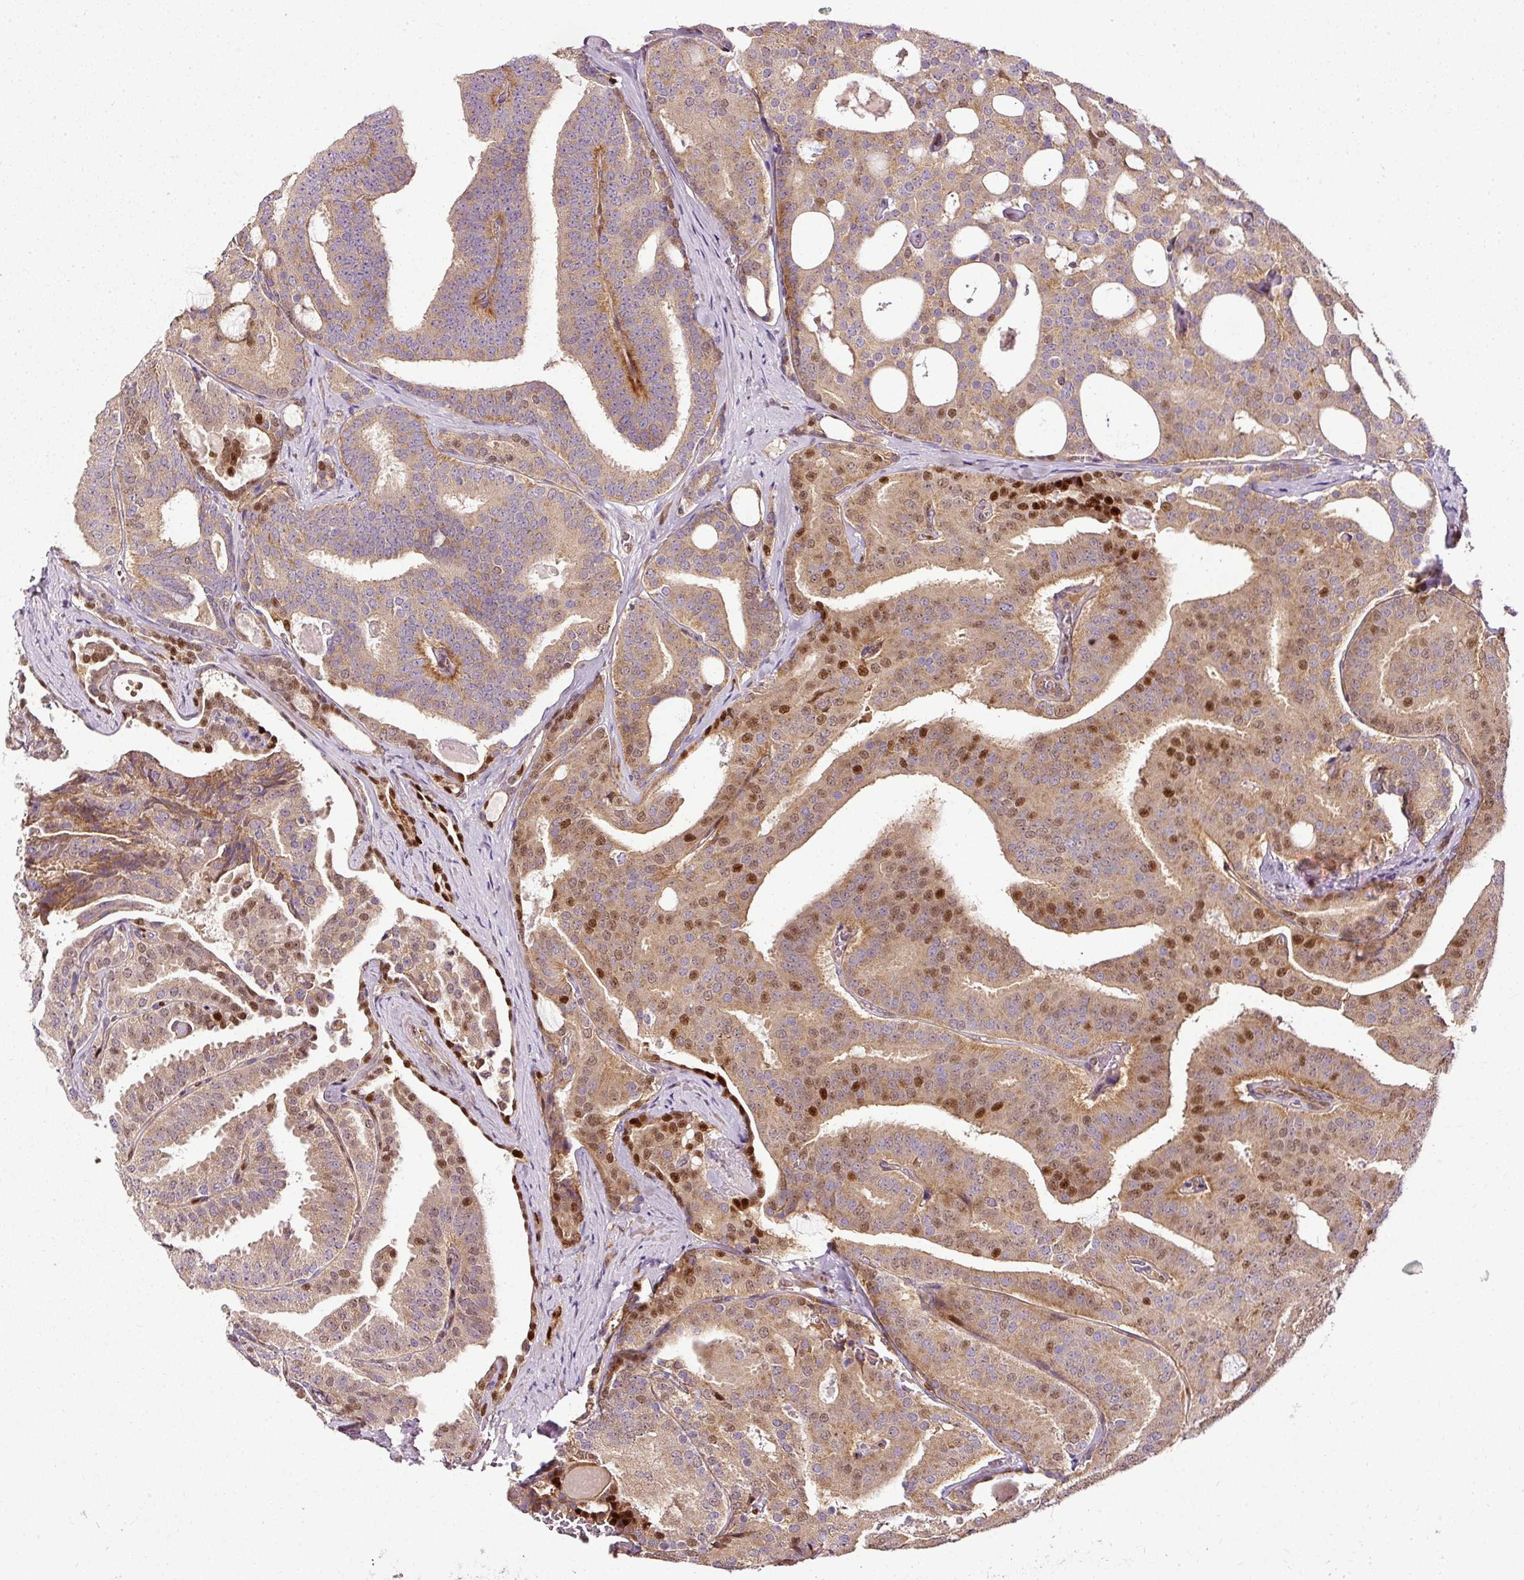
{"staining": {"intensity": "moderate", "quantity": "25%-75%", "location": "cytoplasmic/membranous,nuclear"}, "tissue": "prostate cancer", "cell_type": "Tumor cells", "image_type": "cancer", "snomed": [{"axis": "morphology", "description": "Adenocarcinoma, High grade"}, {"axis": "topography", "description": "Prostate"}], "caption": "Prostate cancer (adenocarcinoma (high-grade)) stained with DAB (3,3'-diaminobenzidine) IHC exhibits medium levels of moderate cytoplasmic/membranous and nuclear expression in about 25%-75% of tumor cells. Nuclei are stained in blue.", "gene": "NAPA", "patient": {"sex": "male", "age": 65}}